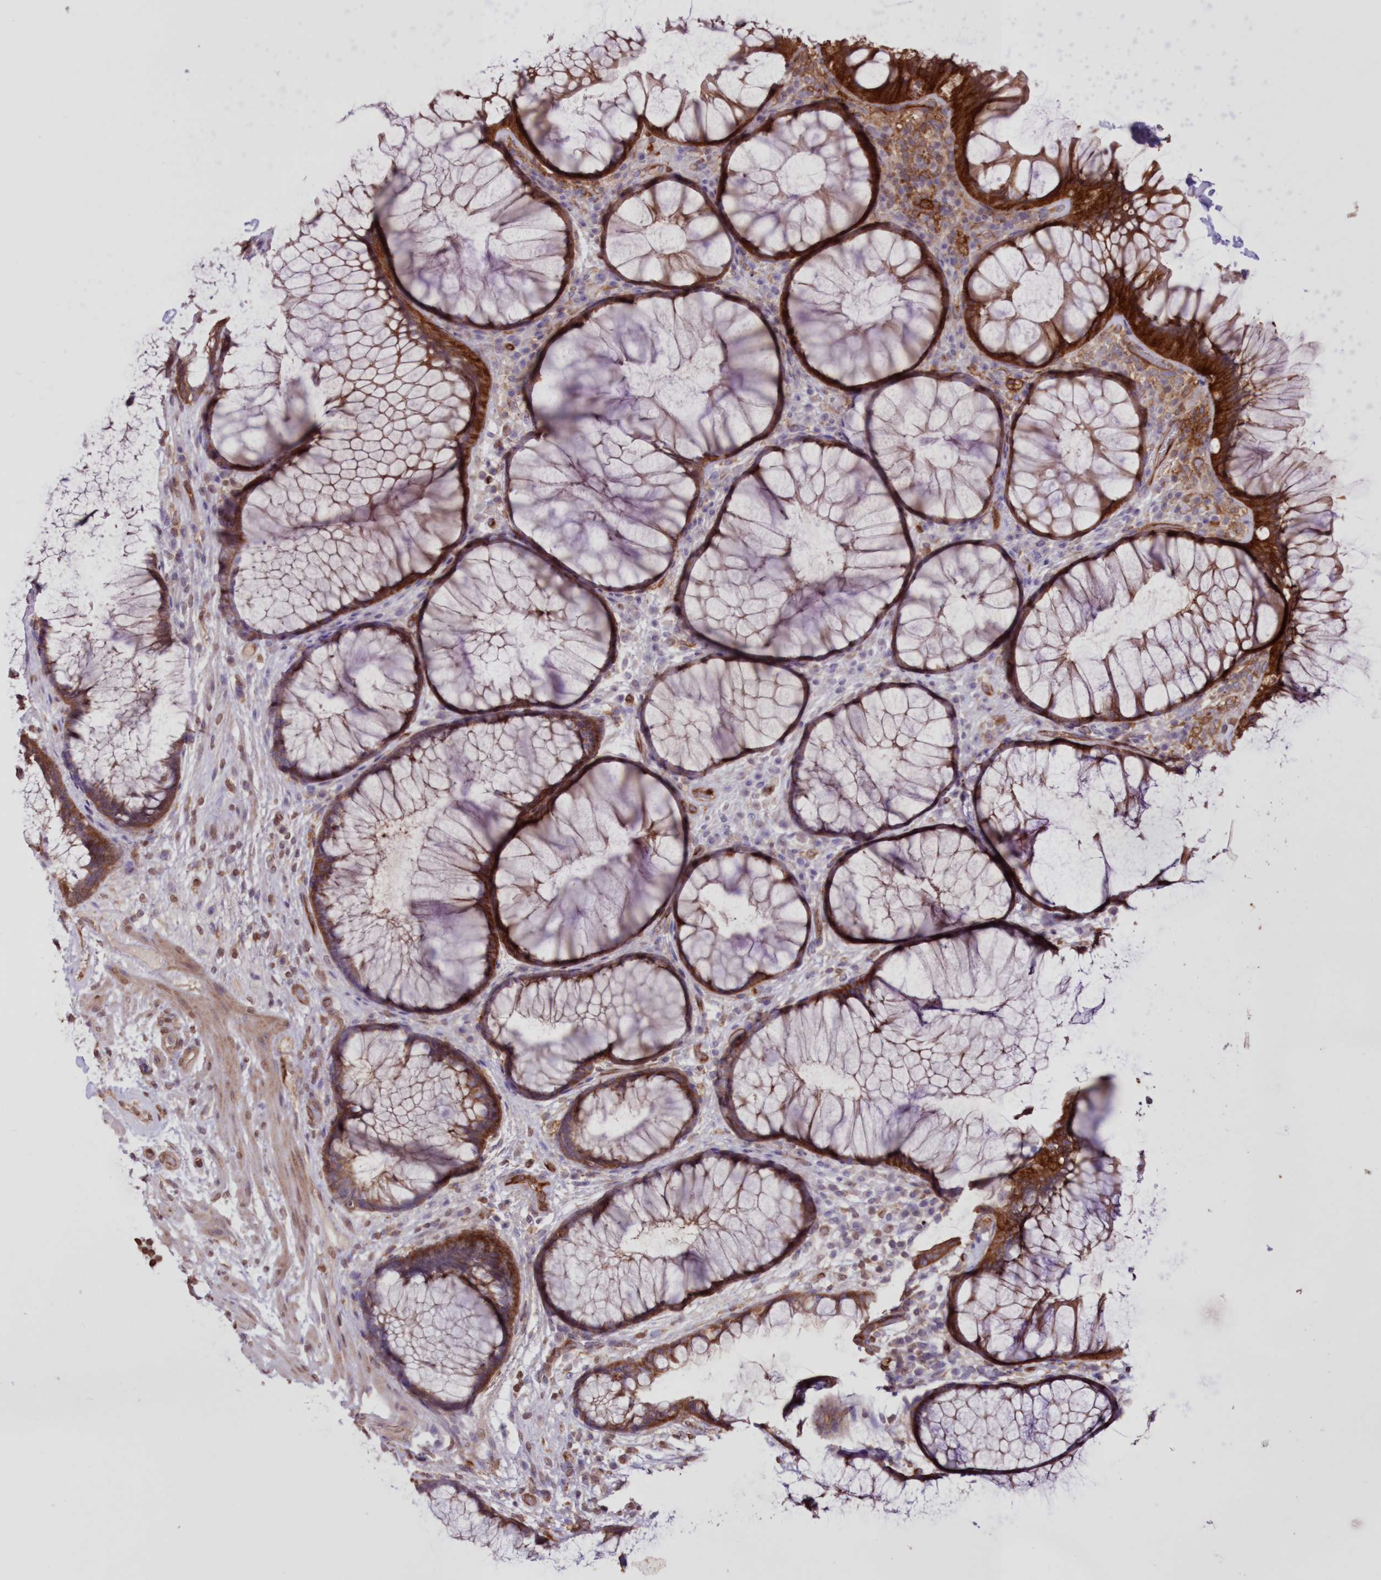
{"staining": {"intensity": "strong", "quantity": ">75%", "location": "cytoplasmic/membranous"}, "tissue": "rectum", "cell_type": "Glandular cells", "image_type": "normal", "snomed": [{"axis": "morphology", "description": "Normal tissue, NOS"}, {"axis": "topography", "description": "Rectum"}], "caption": "Benign rectum demonstrates strong cytoplasmic/membranous positivity in approximately >75% of glandular cells.", "gene": "FCHO2", "patient": {"sex": "male", "age": 51}}